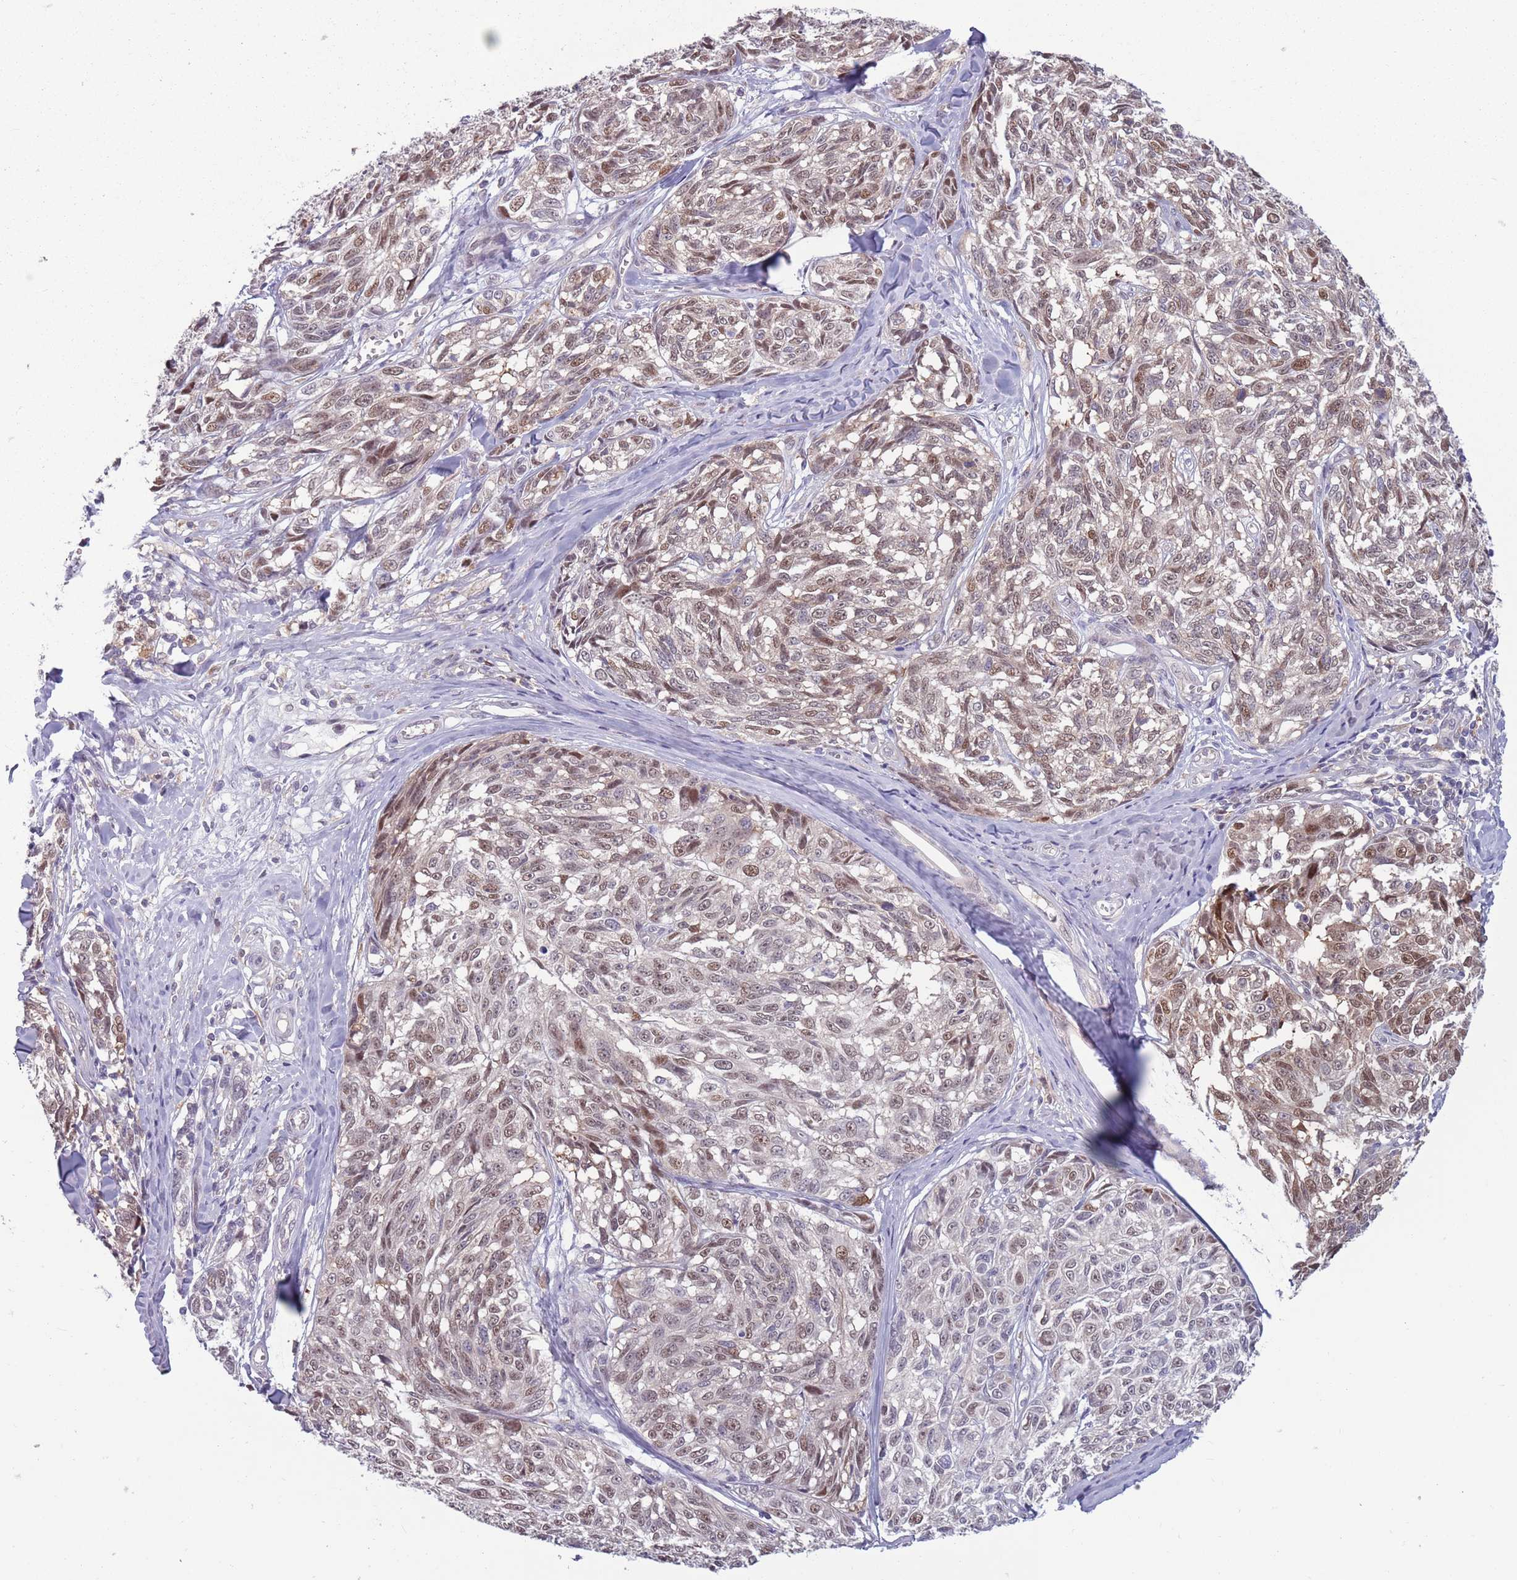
{"staining": {"intensity": "moderate", "quantity": "25%-75%", "location": "nuclear"}, "tissue": "melanoma", "cell_type": "Tumor cells", "image_type": "cancer", "snomed": [{"axis": "morphology", "description": "Normal tissue, NOS"}, {"axis": "morphology", "description": "Malignant melanoma, NOS"}, {"axis": "topography", "description": "Skin"}], "caption": "Brown immunohistochemical staining in human melanoma displays moderate nuclear positivity in approximately 25%-75% of tumor cells.", "gene": "CLNS1A", "patient": {"sex": "female", "age": 64}}